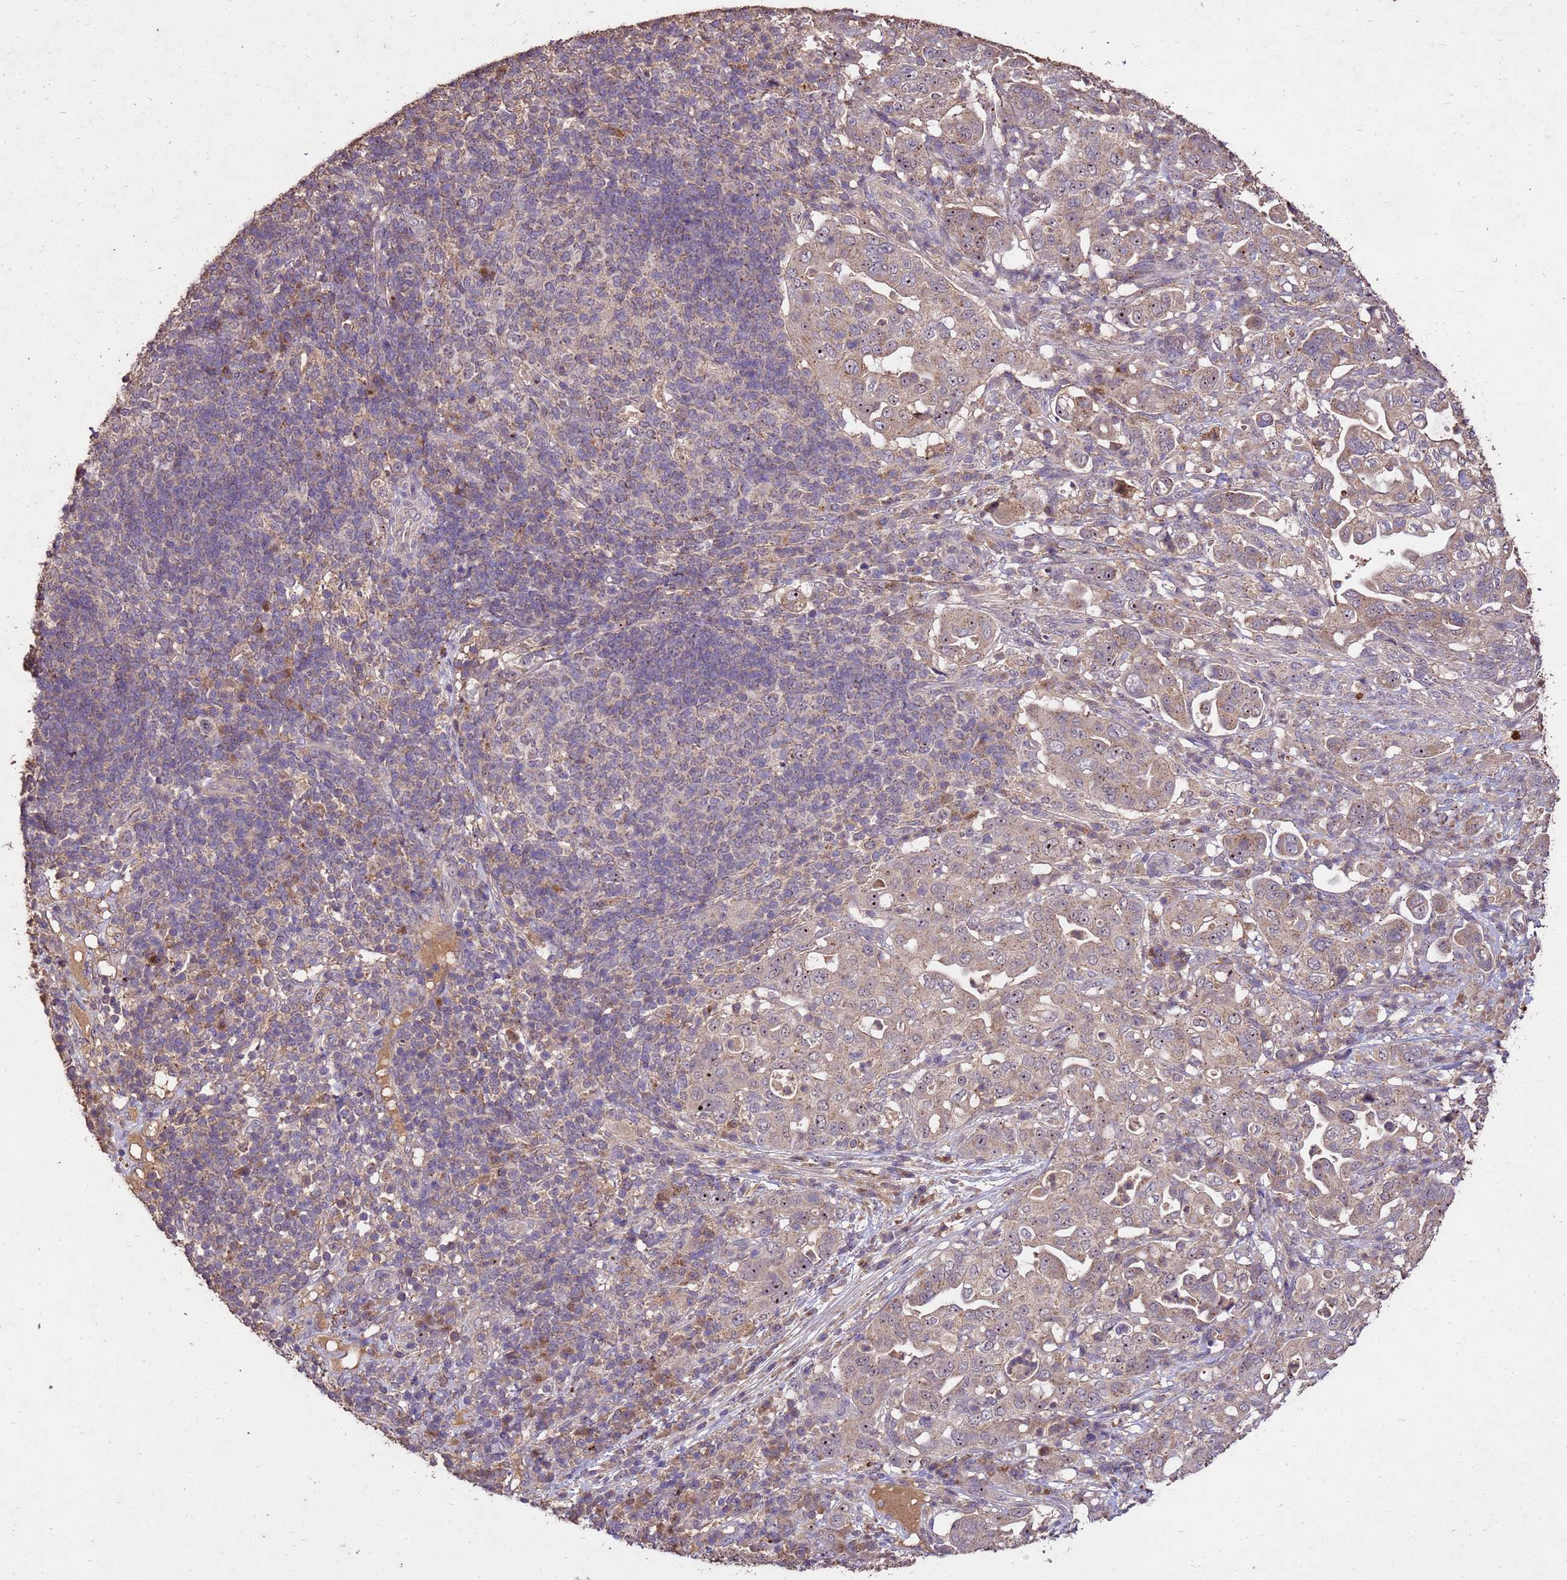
{"staining": {"intensity": "weak", "quantity": ">75%", "location": "cytoplasmic/membranous"}, "tissue": "pancreatic cancer", "cell_type": "Tumor cells", "image_type": "cancer", "snomed": [{"axis": "morphology", "description": "Normal tissue, NOS"}, {"axis": "morphology", "description": "Adenocarcinoma, NOS"}, {"axis": "topography", "description": "Lymph node"}, {"axis": "topography", "description": "Pancreas"}], "caption": "Immunohistochemistry (IHC) of human pancreatic cancer reveals low levels of weak cytoplasmic/membranous staining in about >75% of tumor cells. (IHC, brightfield microscopy, high magnification).", "gene": "TOR4A", "patient": {"sex": "female", "age": 67}}